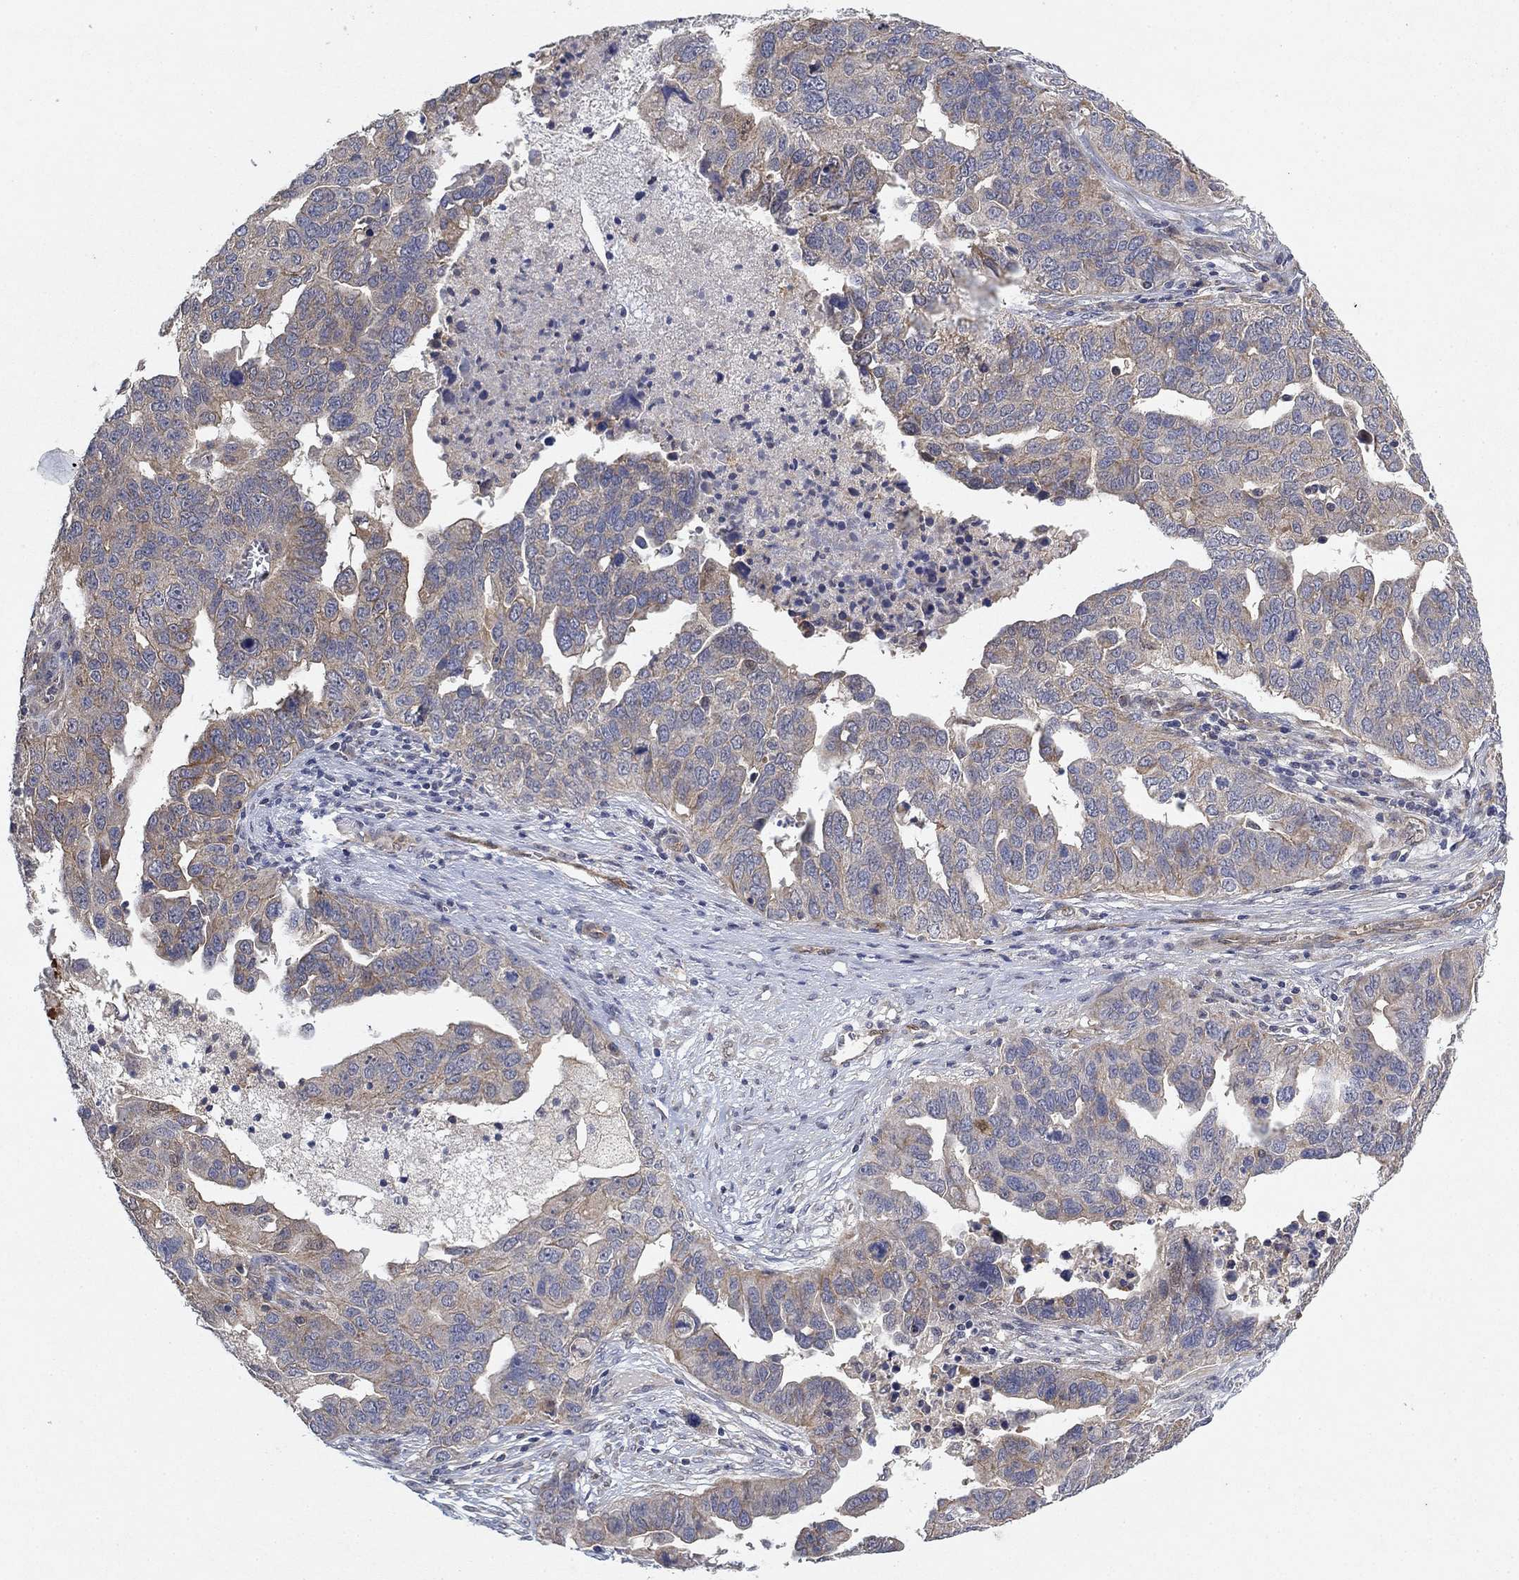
{"staining": {"intensity": "weak", "quantity": "<25%", "location": "cytoplasmic/membranous"}, "tissue": "ovarian cancer", "cell_type": "Tumor cells", "image_type": "cancer", "snomed": [{"axis": "morphology", "description": "Carcinoma, endometroid"}, {"axis": "topography", "description": "Soft tissue"}, {"axis": "topography", "description": "Ovary"}], "caption": "A micrograph of human endometroid carcinoma (ovarian) is negative for staining in tumor cells.", "gene": "MCUR1", "patient": {"sex": "female", "age": 52}}